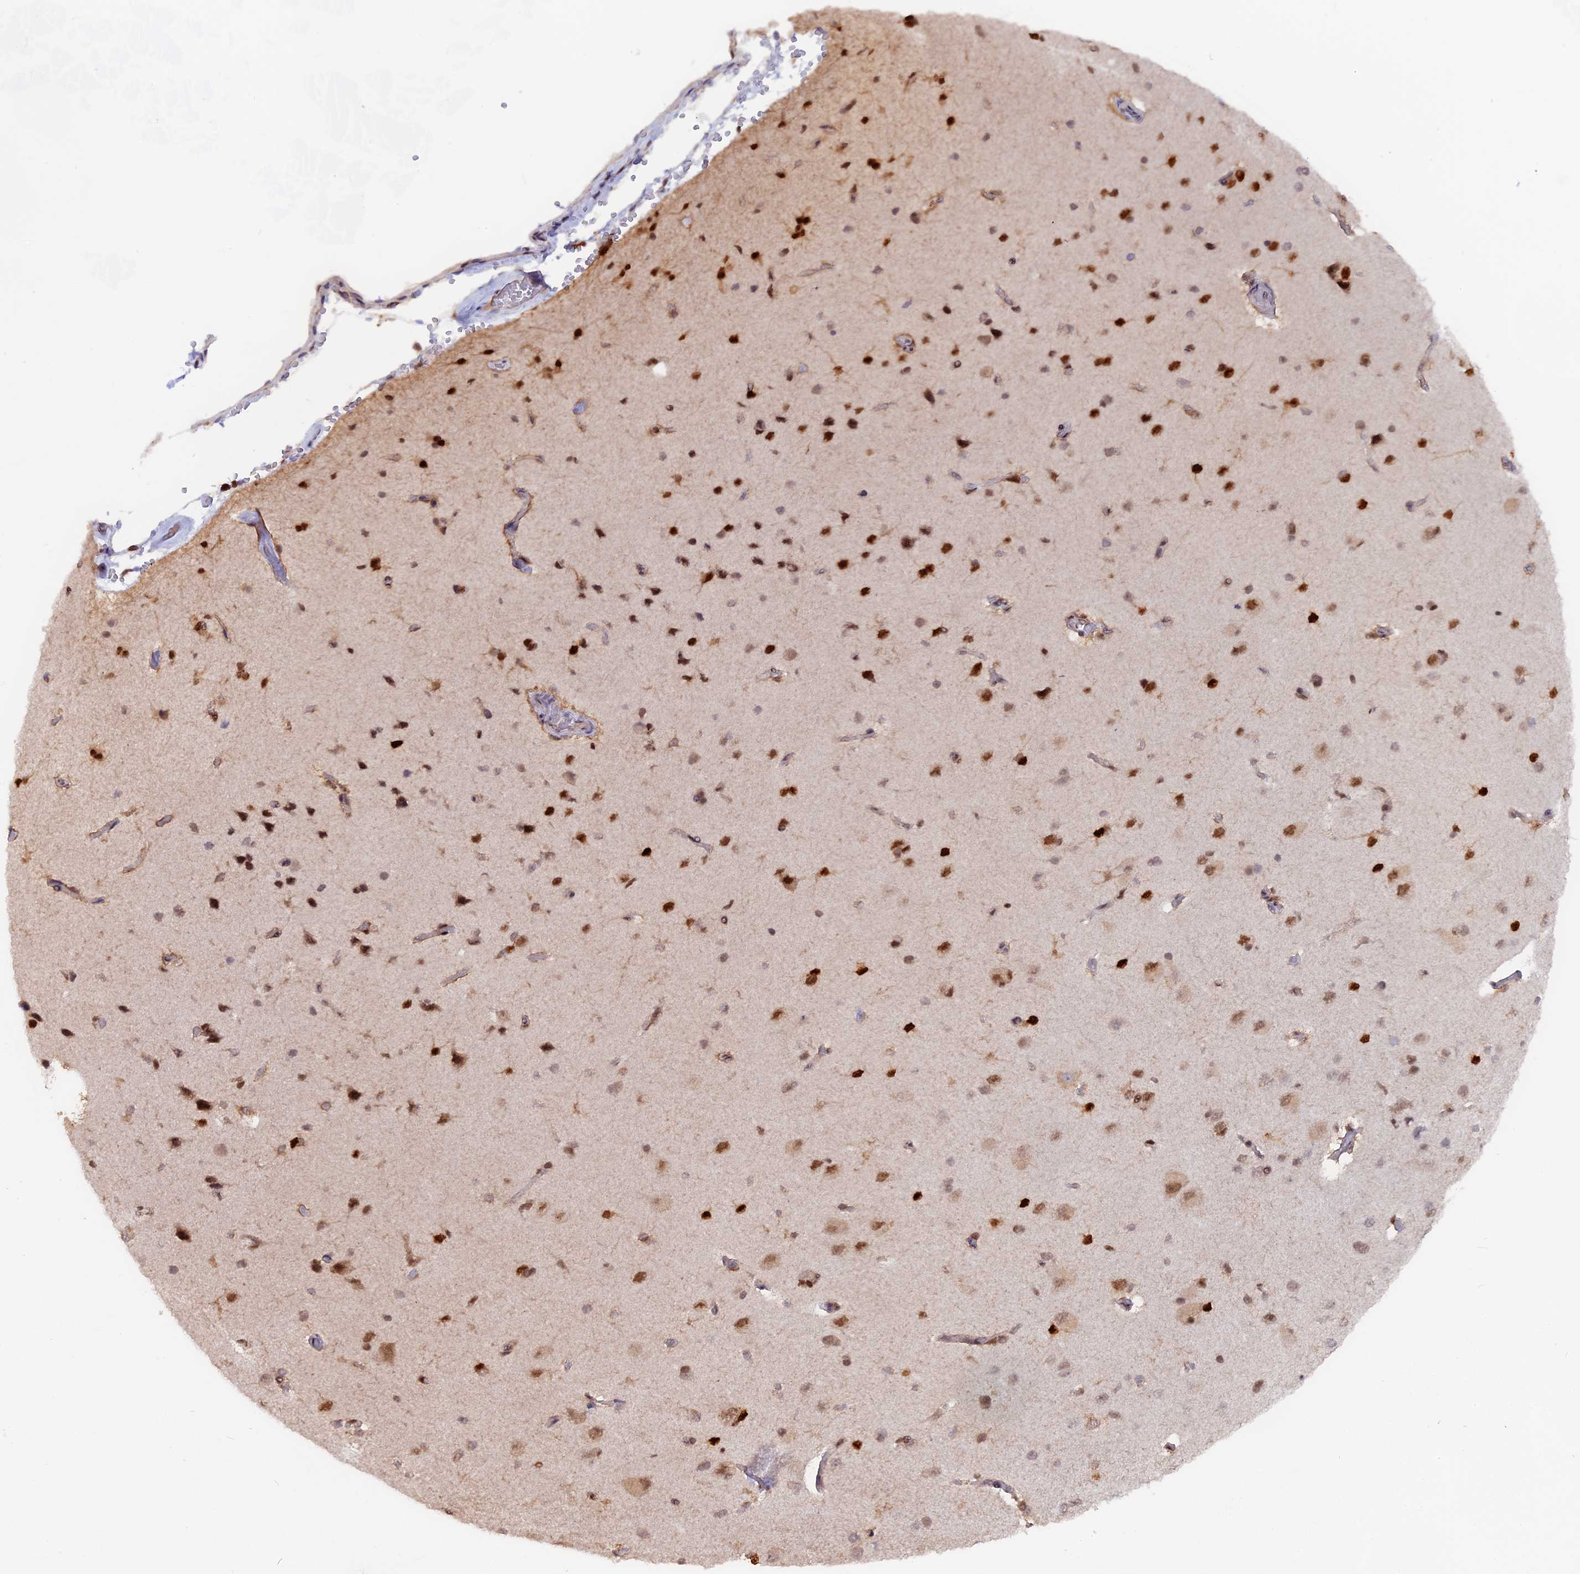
{"staining": {"intensity": "negative", "quantity": "none", "location": "none"}, "tissue": "cerebral cortex", "cell_type": "Endothelial cells", "image_type": "normal", "snomed": [{"axis": "morphology", "description": "Normal tissue, NOS"}, {"axis": "topography", "description": "Cerebral cortex"}], "caption": "Cerebral cortex stained for a protein using immunohistochemistry displays no expression endothelial cells.", "gene": "FAM118B", "patient": {"sex": "male", "age": 62}}